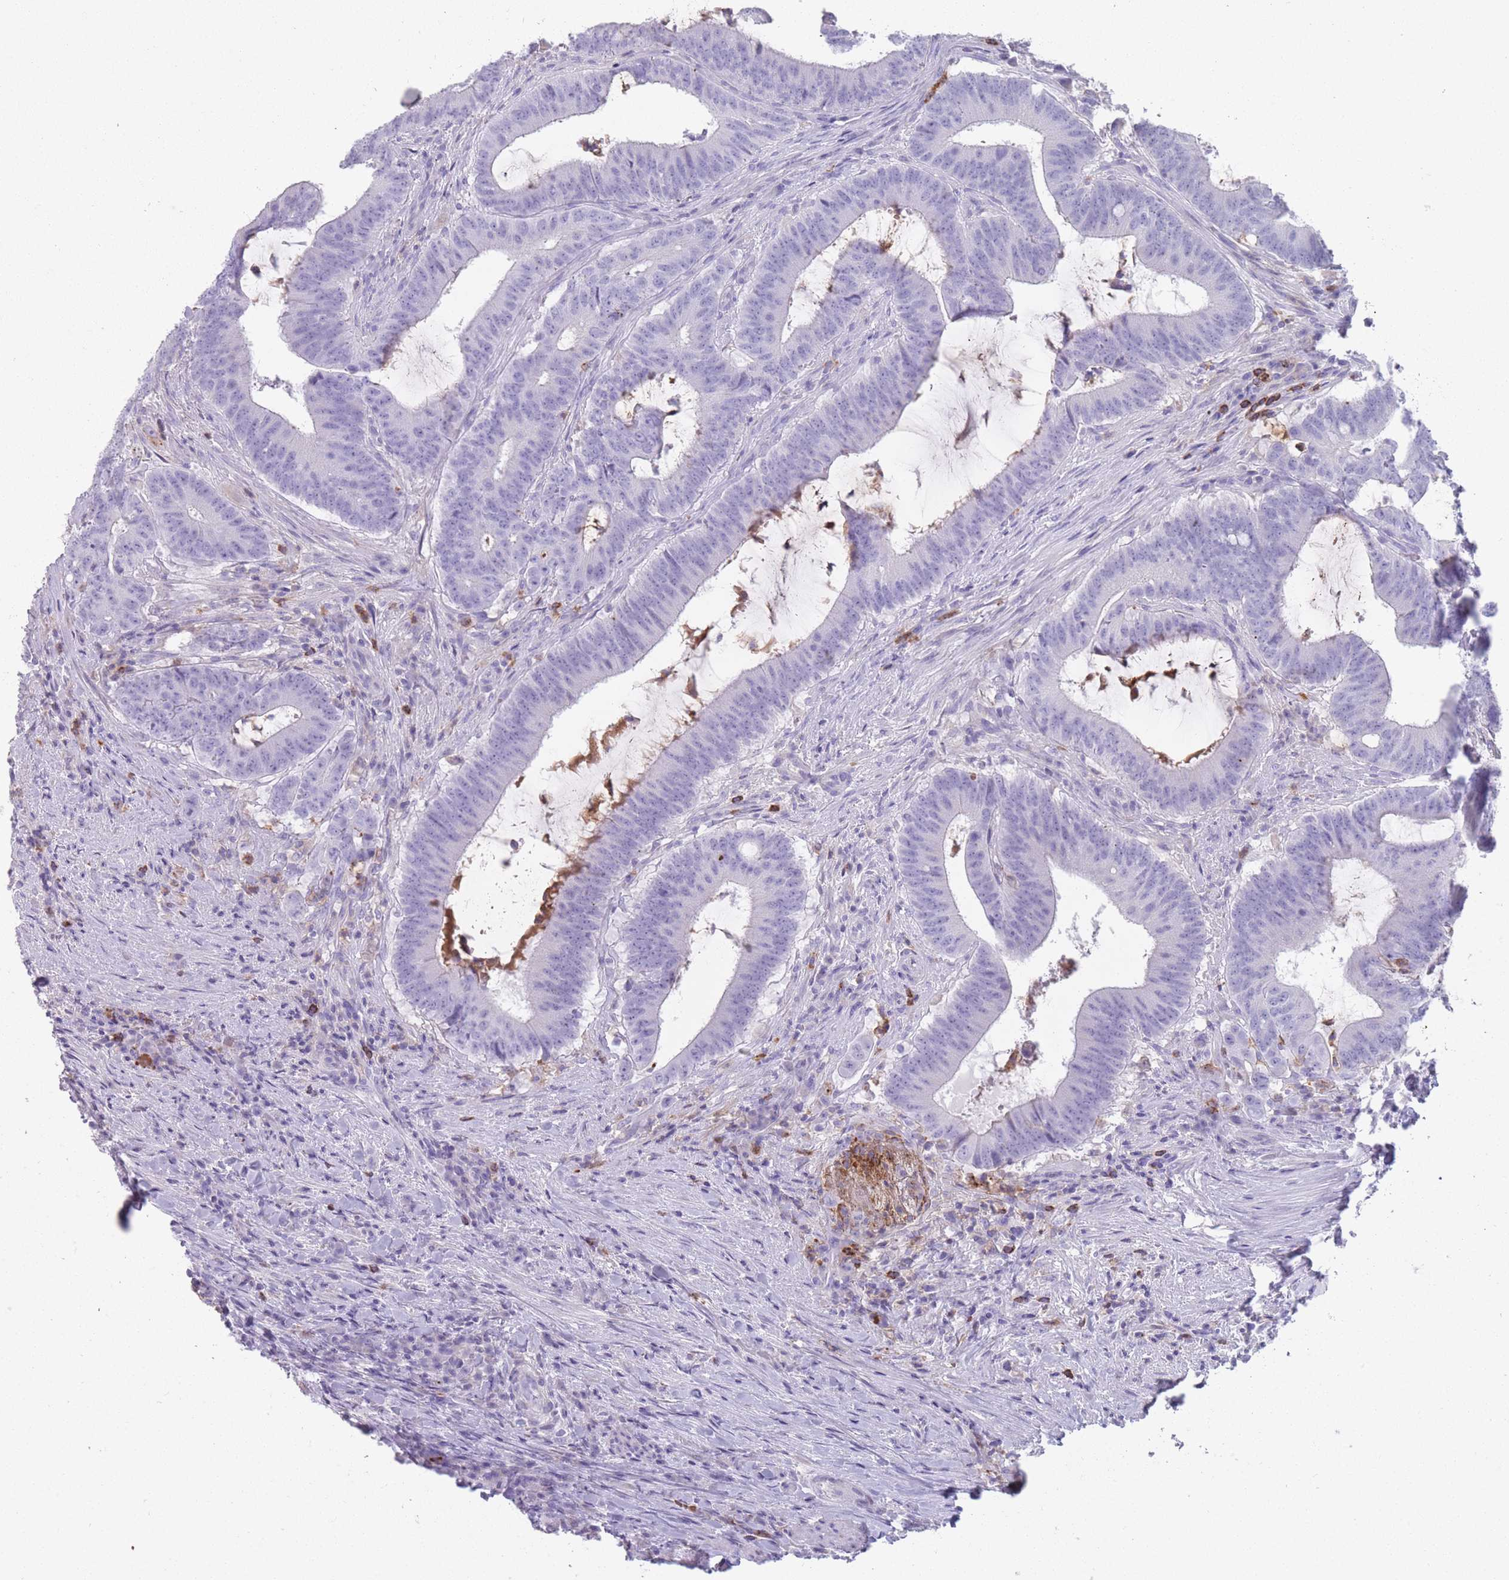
{"staining": {"intensity": "negative", "quantity": "none", "location": "none"}, "tissue": "colorectal cancer", "cell_type": "Tumor cells", "image_type": "cancer", "snomed": [{"axis": "morphology", "description": "Adenocarcinoma, NOS"}, {"axis": "topography", "description": "Colon"}], "caption": "Tumor cells show no significant expression in adenocarcinoma (colorectal).", "gene": "CR1L", "patient": {"sex": "female", "age": 43}}